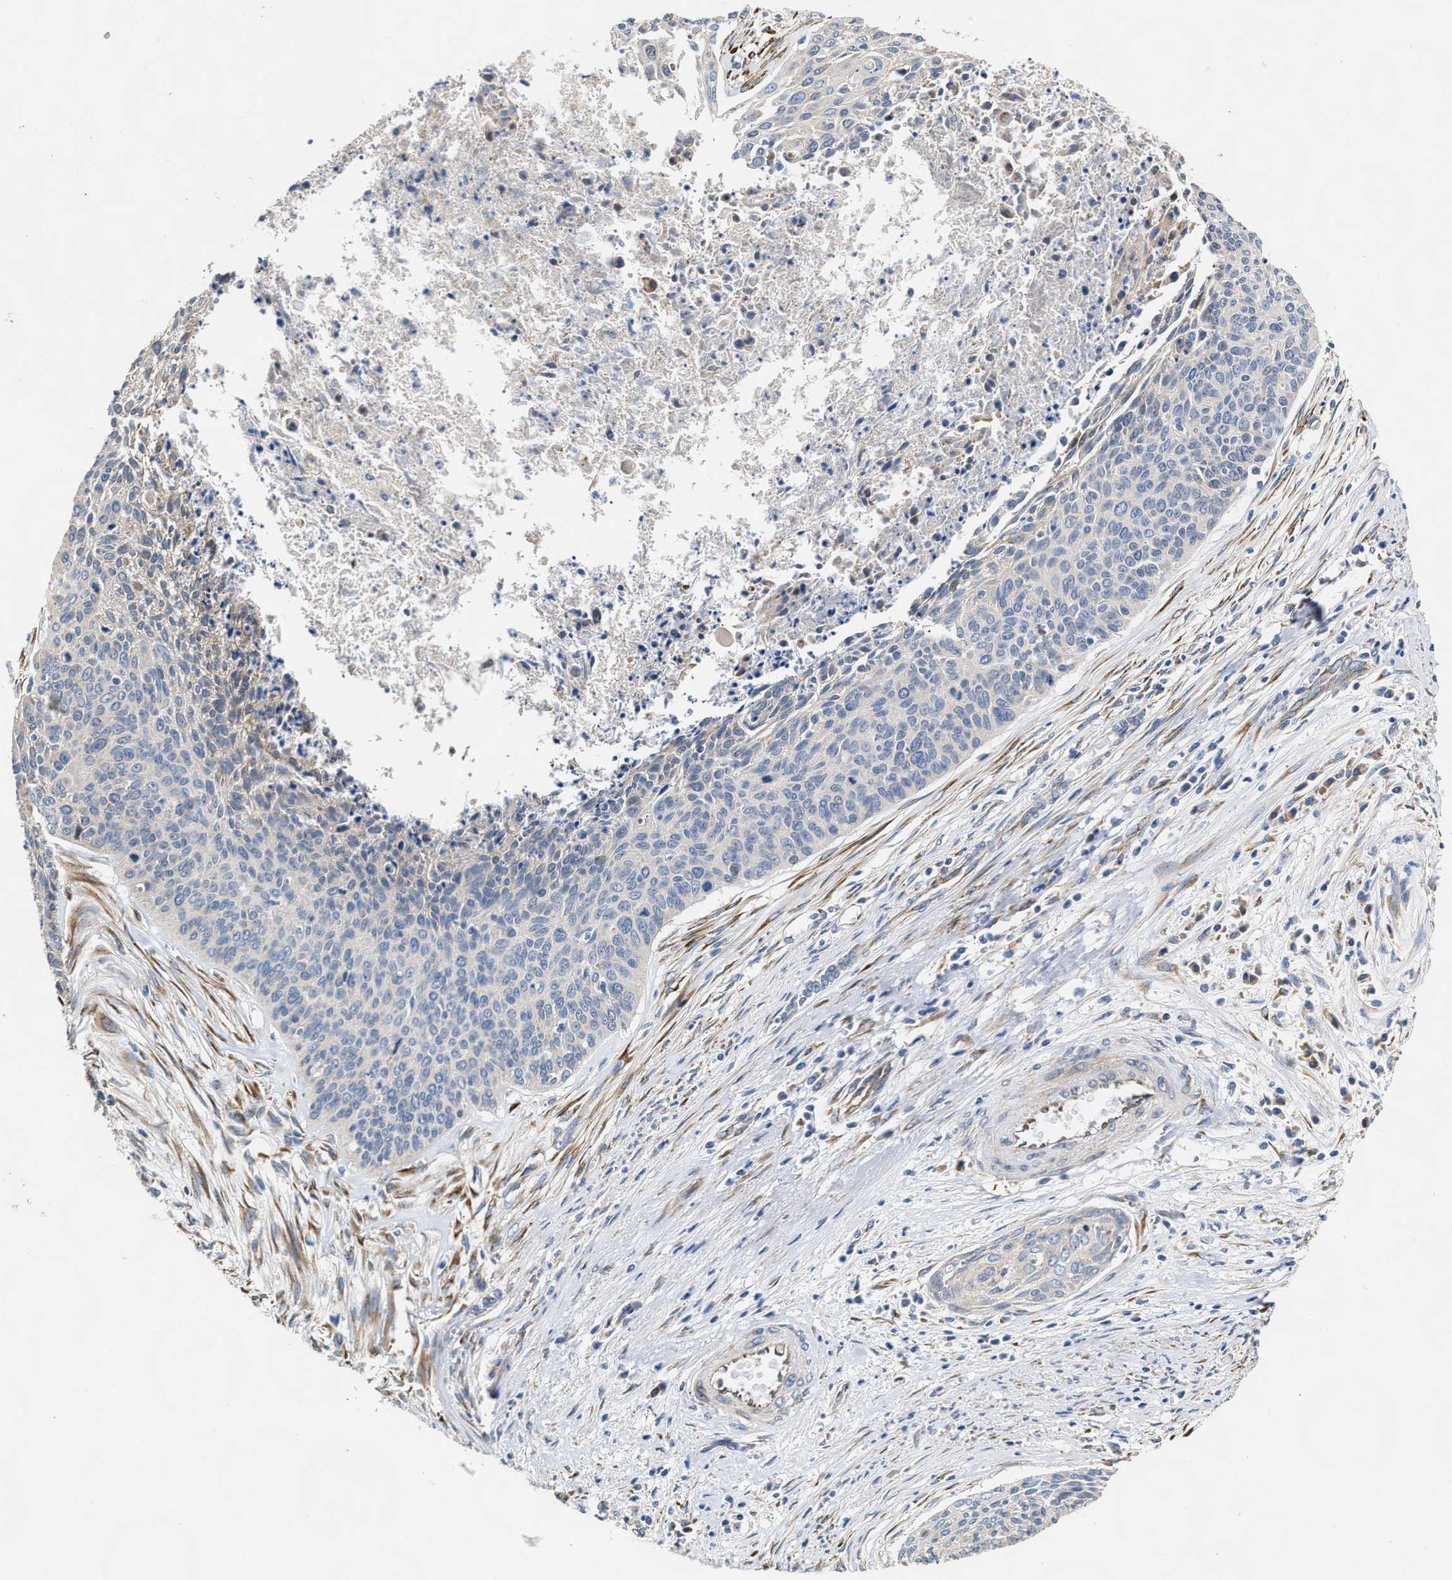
{"staining": {"intensity": "weak", "quantity": "<25%", "location": "cytoplasmic/membranous"}, "tissue": "cervical cancer", "cell_type": "Tumor cells", "image_type": "cancer", "snomed": [{"axis": "morphology", "description": "Squamous cell carcinoma, NOS"}, {"axis": "topography", "description": "Cervix"}], "caption": "The histopathology image demonstrates no significant positivity in tumor cells of squamous cell carcinoma (cervical).", "gene": "MALSU1", "patient": {"sex": "female", "age": 55}}